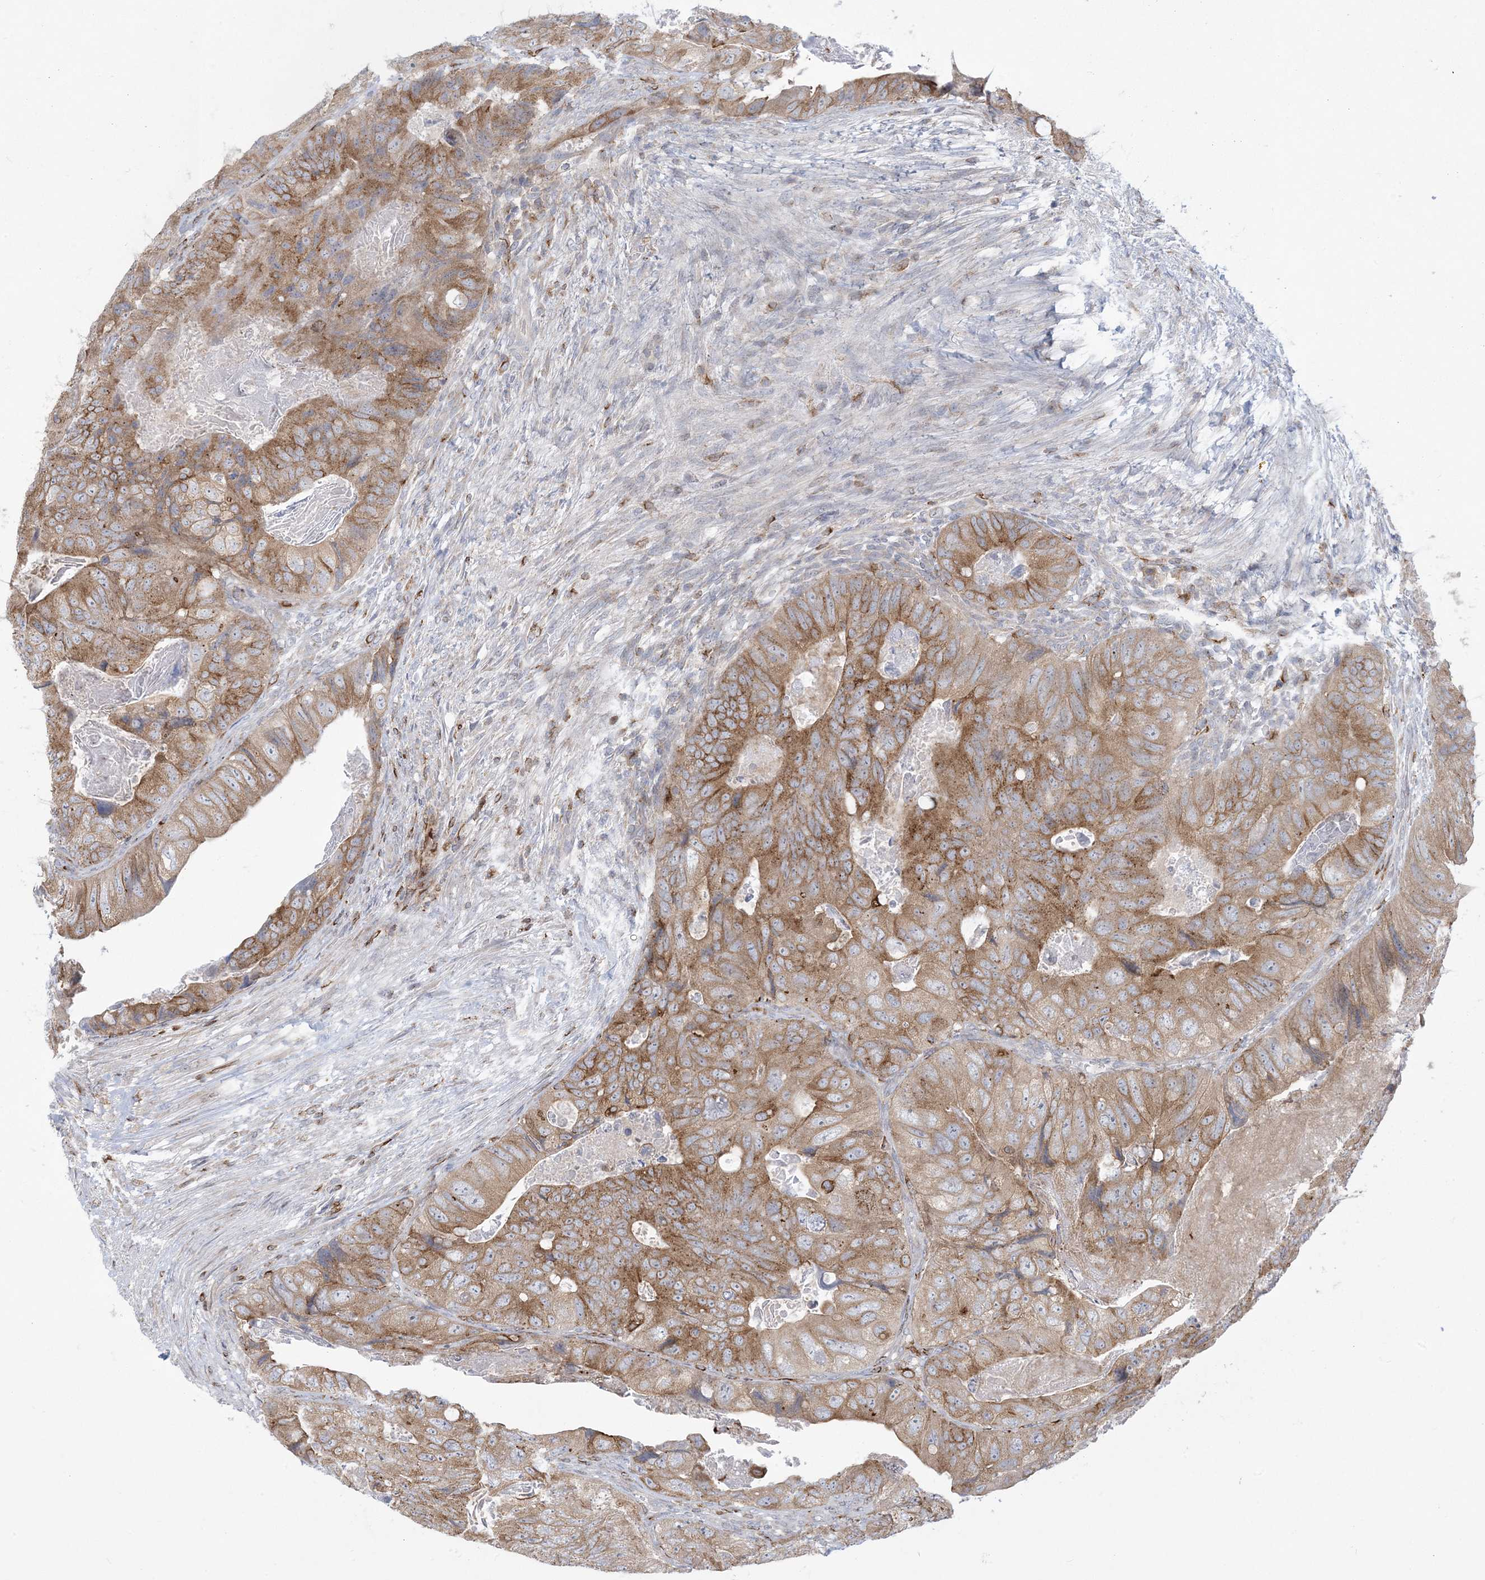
{"staining": {"intensity": "moderate", "quantity": ">75%", "location": "cytoplasmic/membranous"}, "tissue": "colorectal cancer", "cell_type": "Tumor cells", "image_type": "cancer", "snomed": [{"axis": "morphology", "description": "Adenocarcinoma, NOS"}, {"axis": "topography", "description": "Rectum"}], "caption": "Colorectal cancer stained for a protein (brown) shows moderate cytoplasmic/membranous positive staining in about >75% of tumor cells.", "gene": "SLAMF9", "patient": {"sex": "male", "age": 63}}